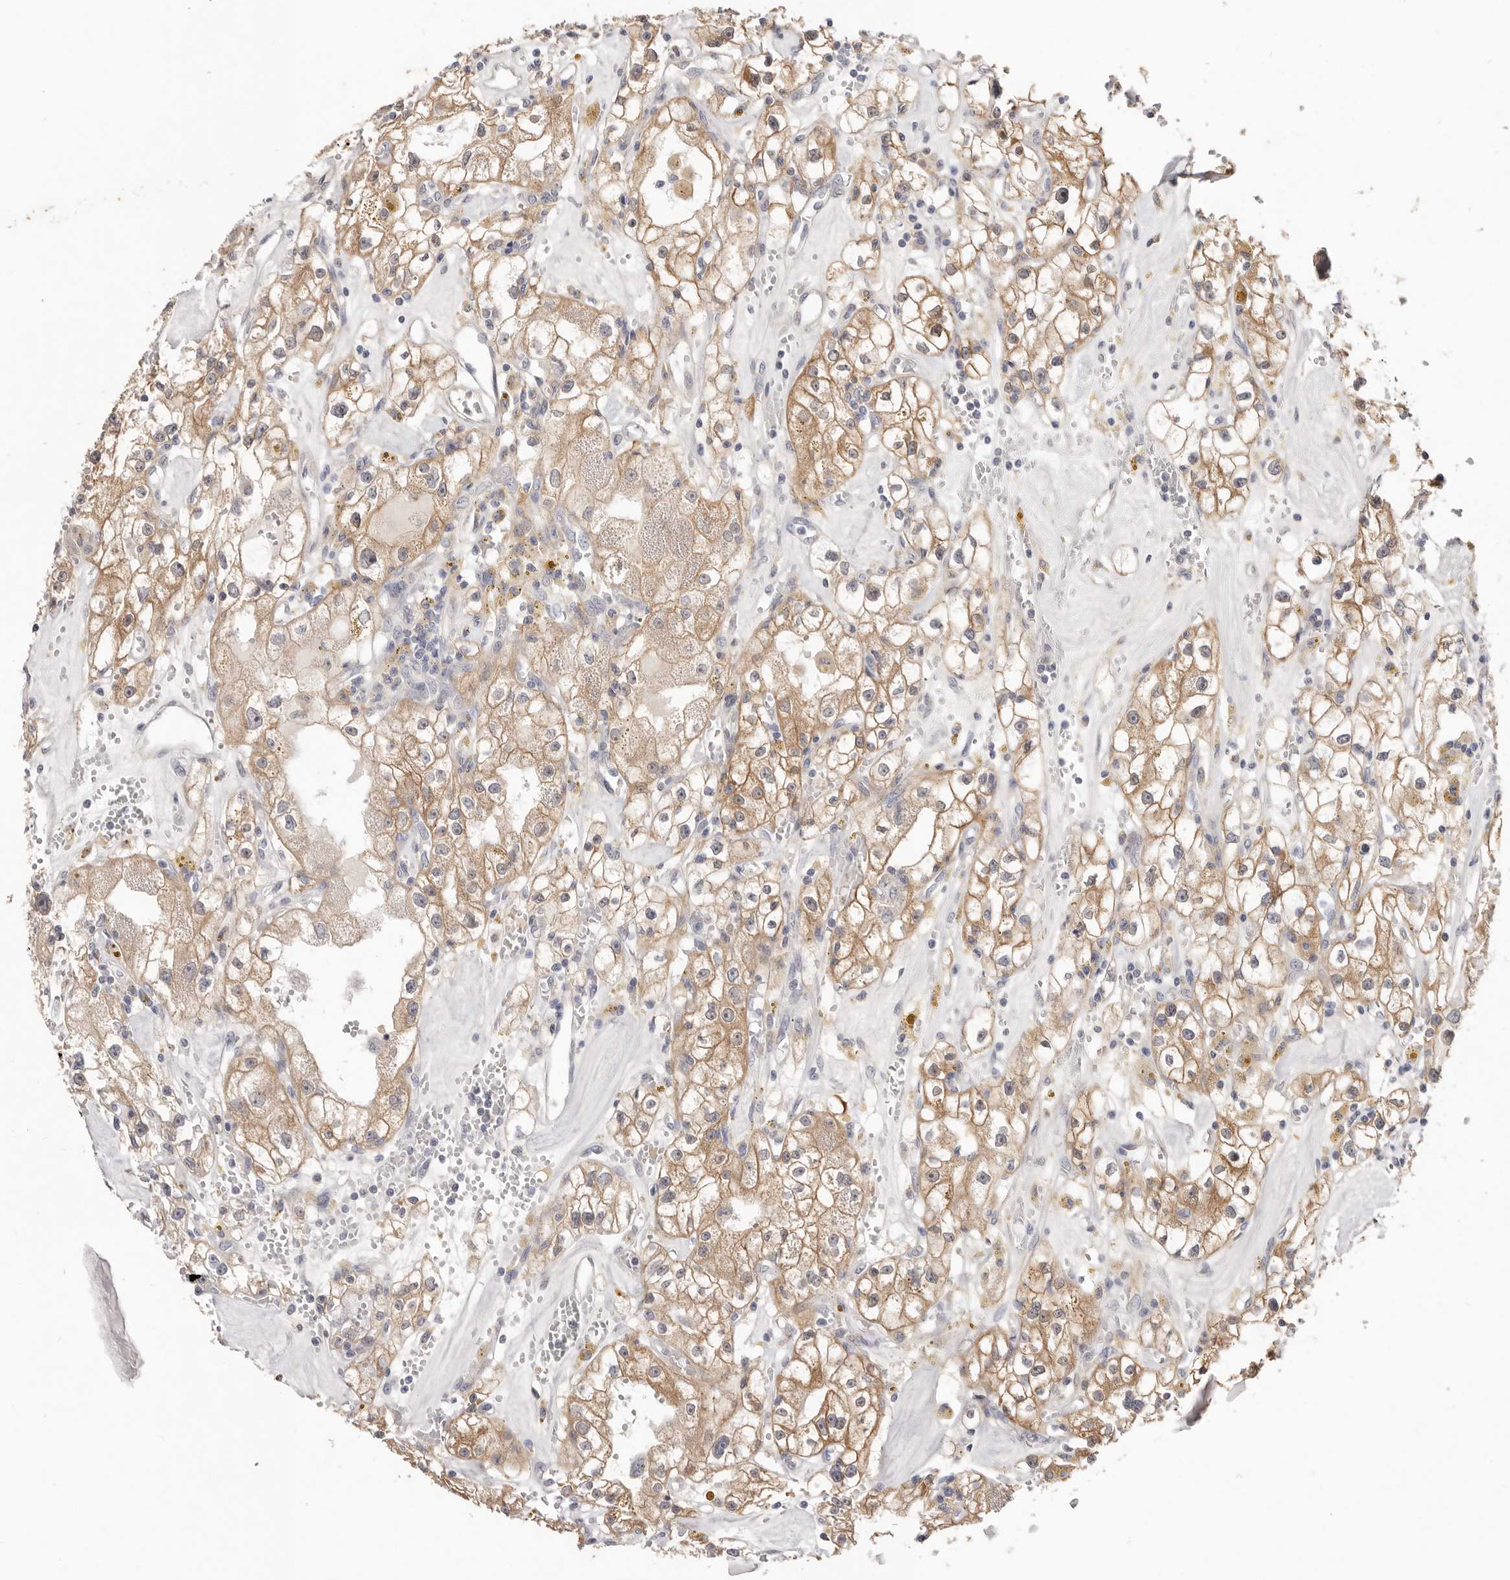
{"staining": {"intensity": "moderate", "quantity": ">75%", "location": "cytoplasmic/membranous"}, "tissue": "renal cancer", "cell_type": "Tumor cells", "image_type": "cancer", "snomed": [{"axis": "morphology", "description": "Adenocarcinoma, NOS"}, {"axis": "topography", "description": "Kidney"}], "caption": "Approximately >75% of tumor cells in renal cancer (adenocarcinoma) display moderate cytoplasmic/membranous protein staining as visualized by brown immunohistochemical staining.", "gene": "WDR77", "patient": {"sex": "male", "age": 56}}